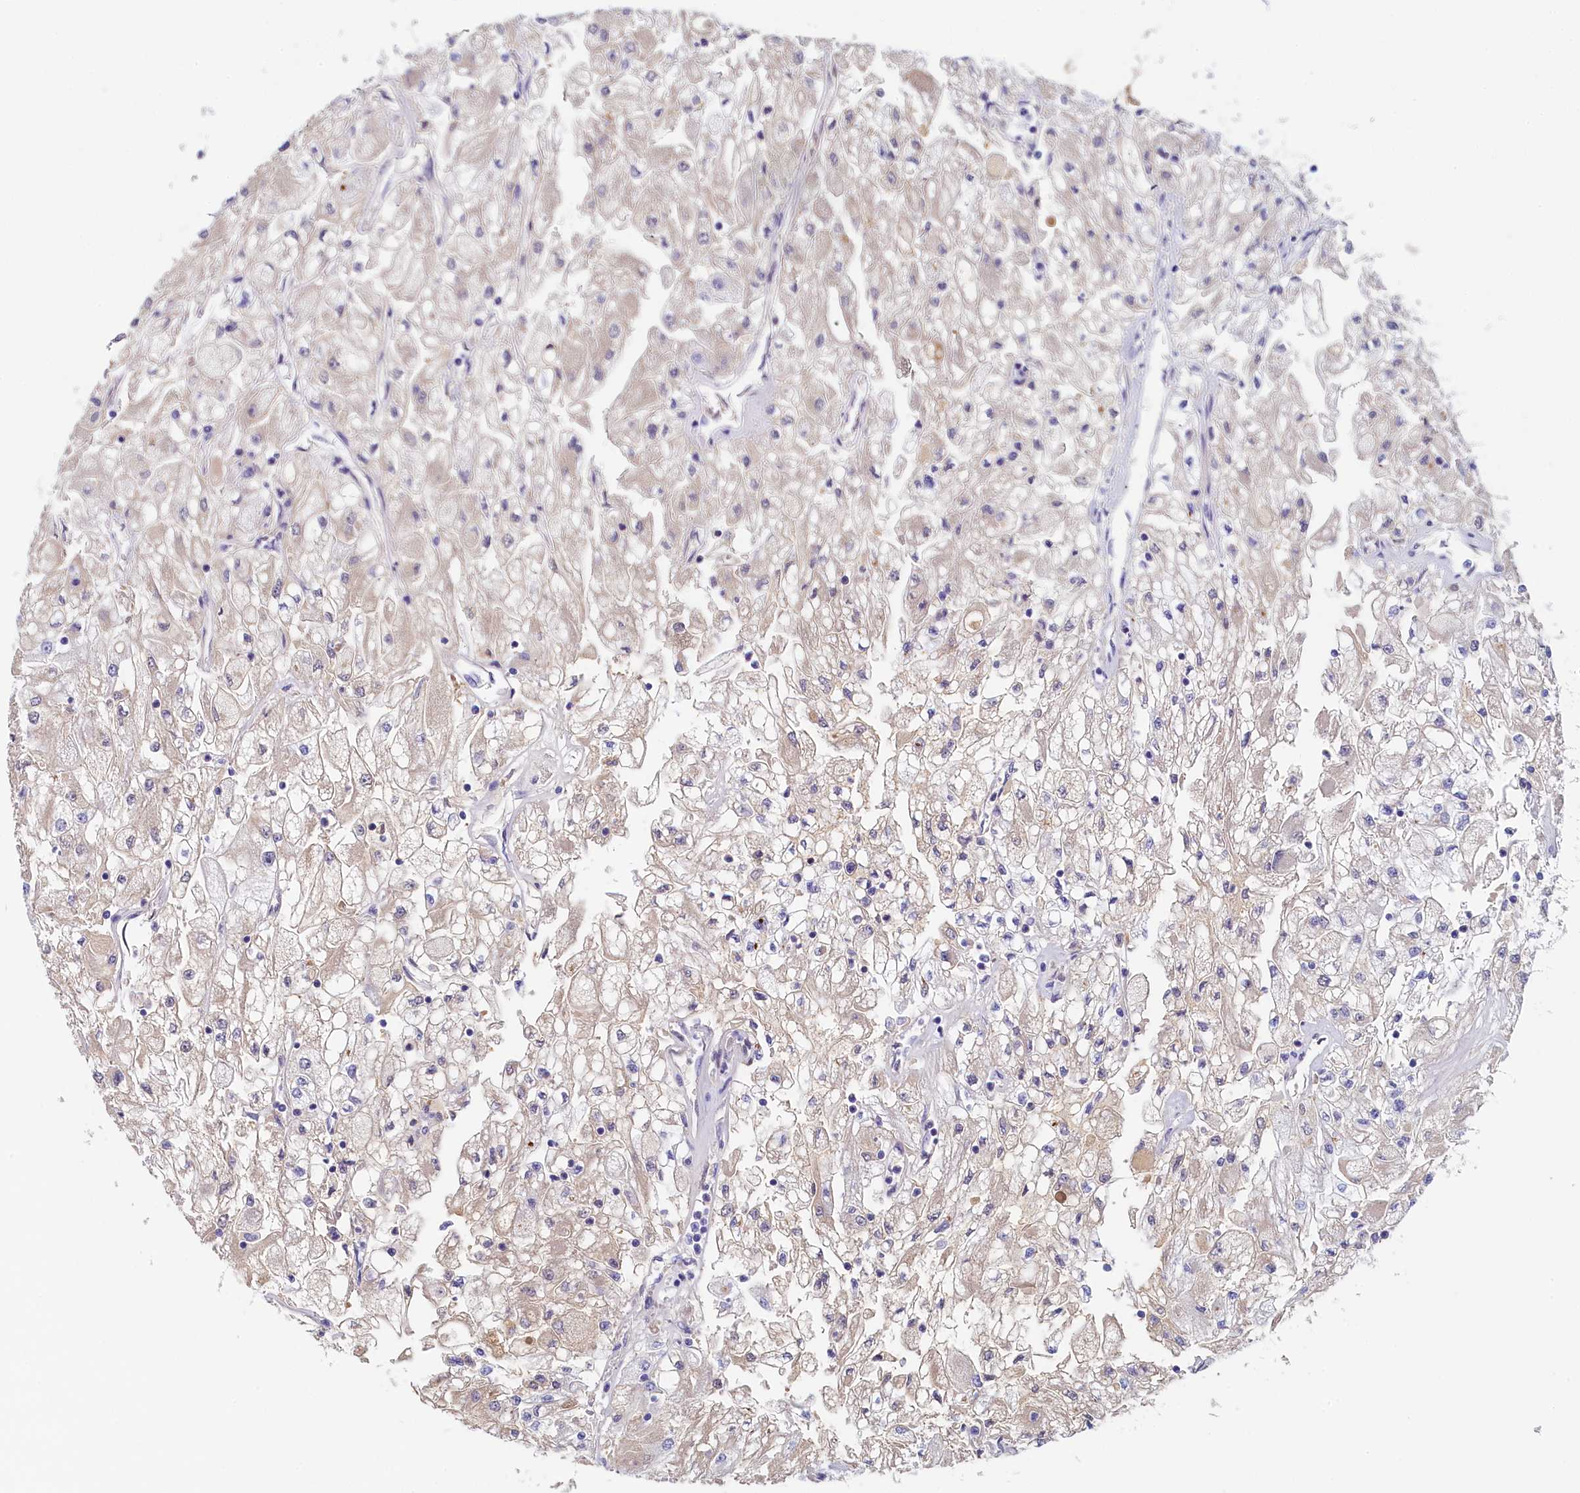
{"staining": {"intensity": "negative", "quantity": "none", "location": "none"}, "tissue": "renal cancer", "cell_type": "Tumor cells", "image_type": "cancer", "snomed": [{"axis": "morphology", "description": "Adenocarcinoma, NOS"}, {"axis": "topography", "description": "Kidney"}], "caption": "Protein analysis of adenocarcinoma (renal) demonstrates no significant staining in tumor cells.", "gene": "GUCA1C", "patient": {"sex": "male", "age": 80}}